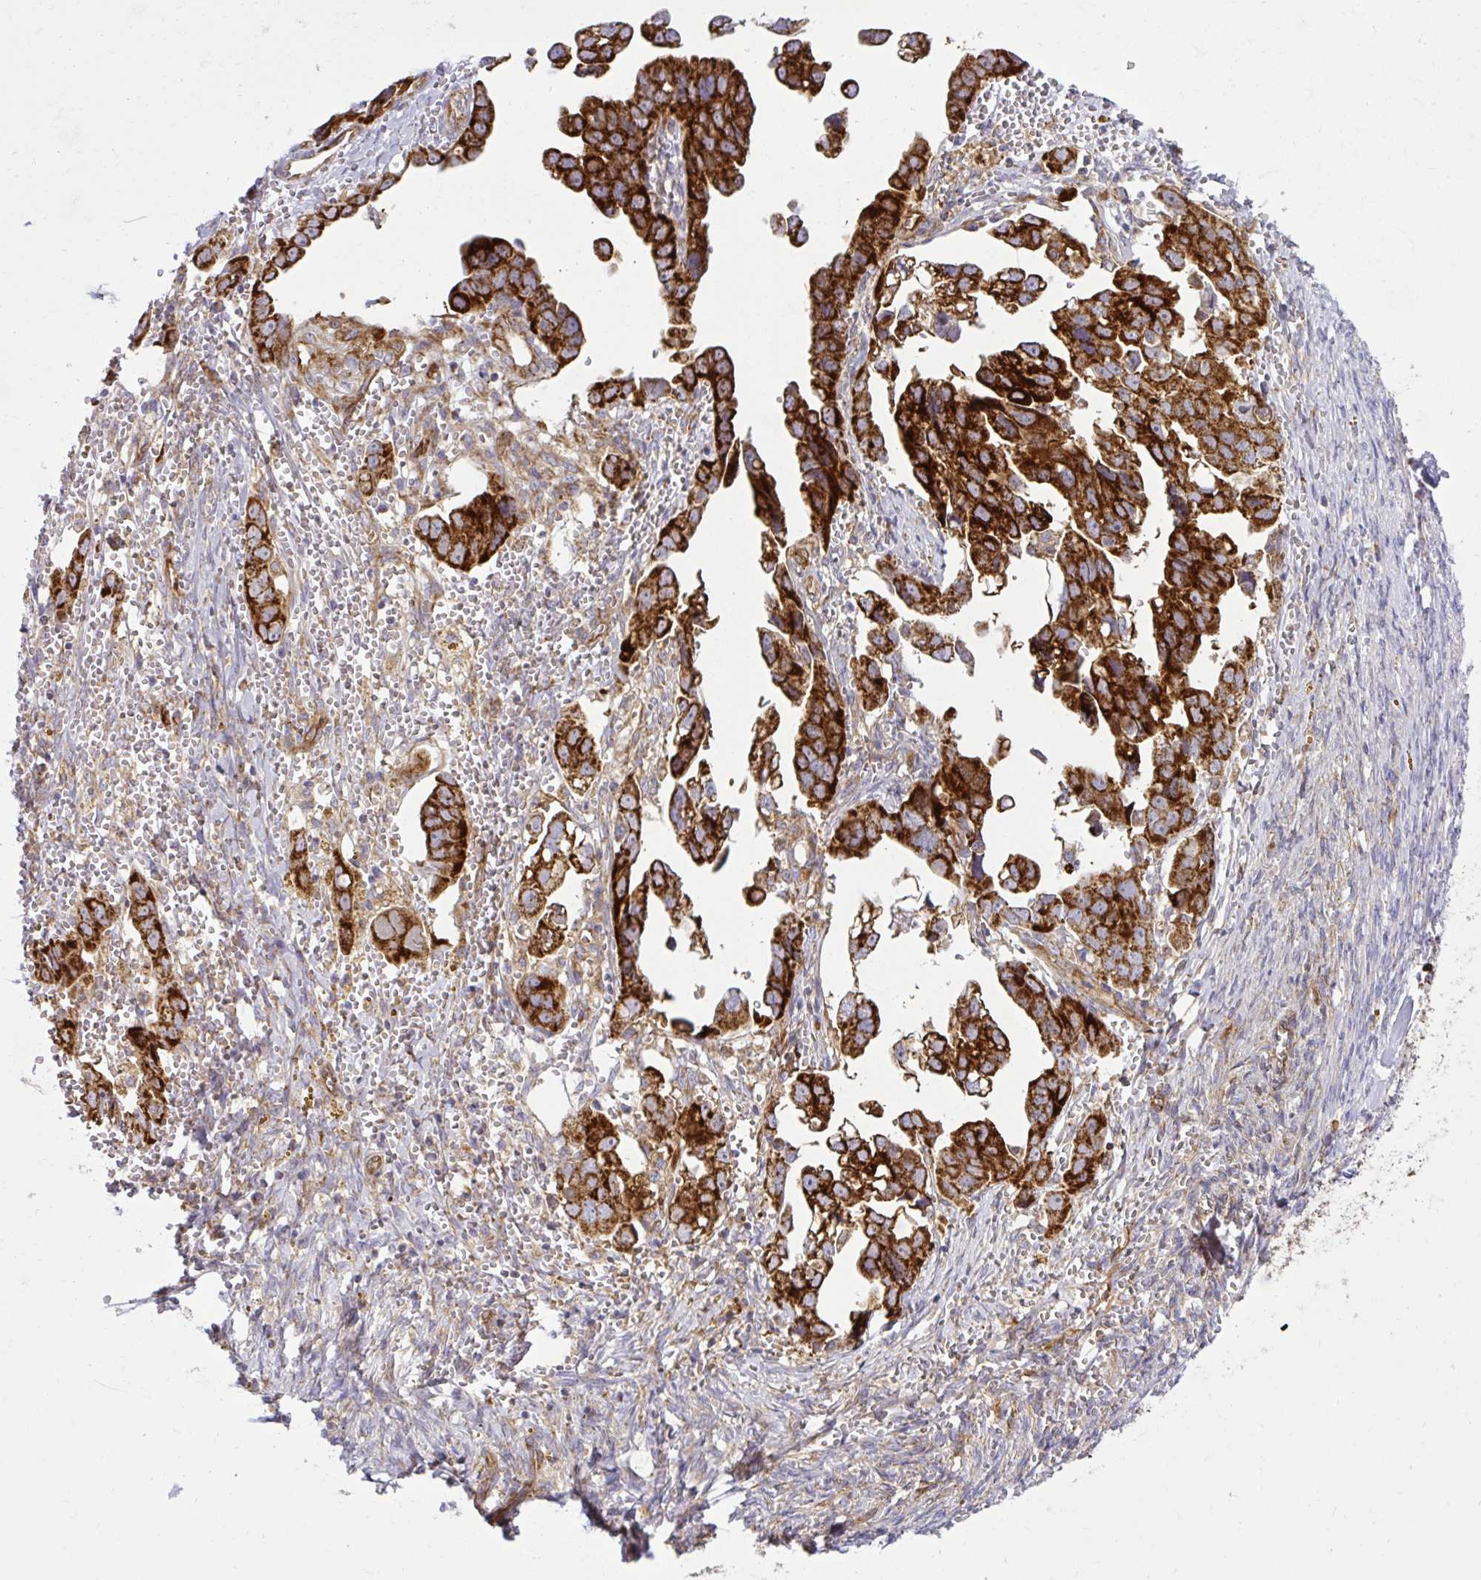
{"staining": {"intensity": "strong", "quantity": ">75%", "location": "cytoplasmic/membranous"}, "tissue": "ovarian cancer", "cell_type": "Tumor cells", "image_type": "cancer", "snomed": [{"axis": "morphology", "description": "Cystadenocarcinoma, serous, NOS"}, {"axis": "topography", "description": "Ovary"}], "caption": "DAB immunohistochemical staining of human ovarian cancer (serous cystadenocarcinoma) reveals strong cytoplasmic/membranous protein staining in approximately >75% of tumor cells. (DAB (3,3'-diaminobenzidine) = brown stain, brightfield microscopy at high magnification).", "gene": "LIMS1", "patient": {"sex": "female", "age": 59}}